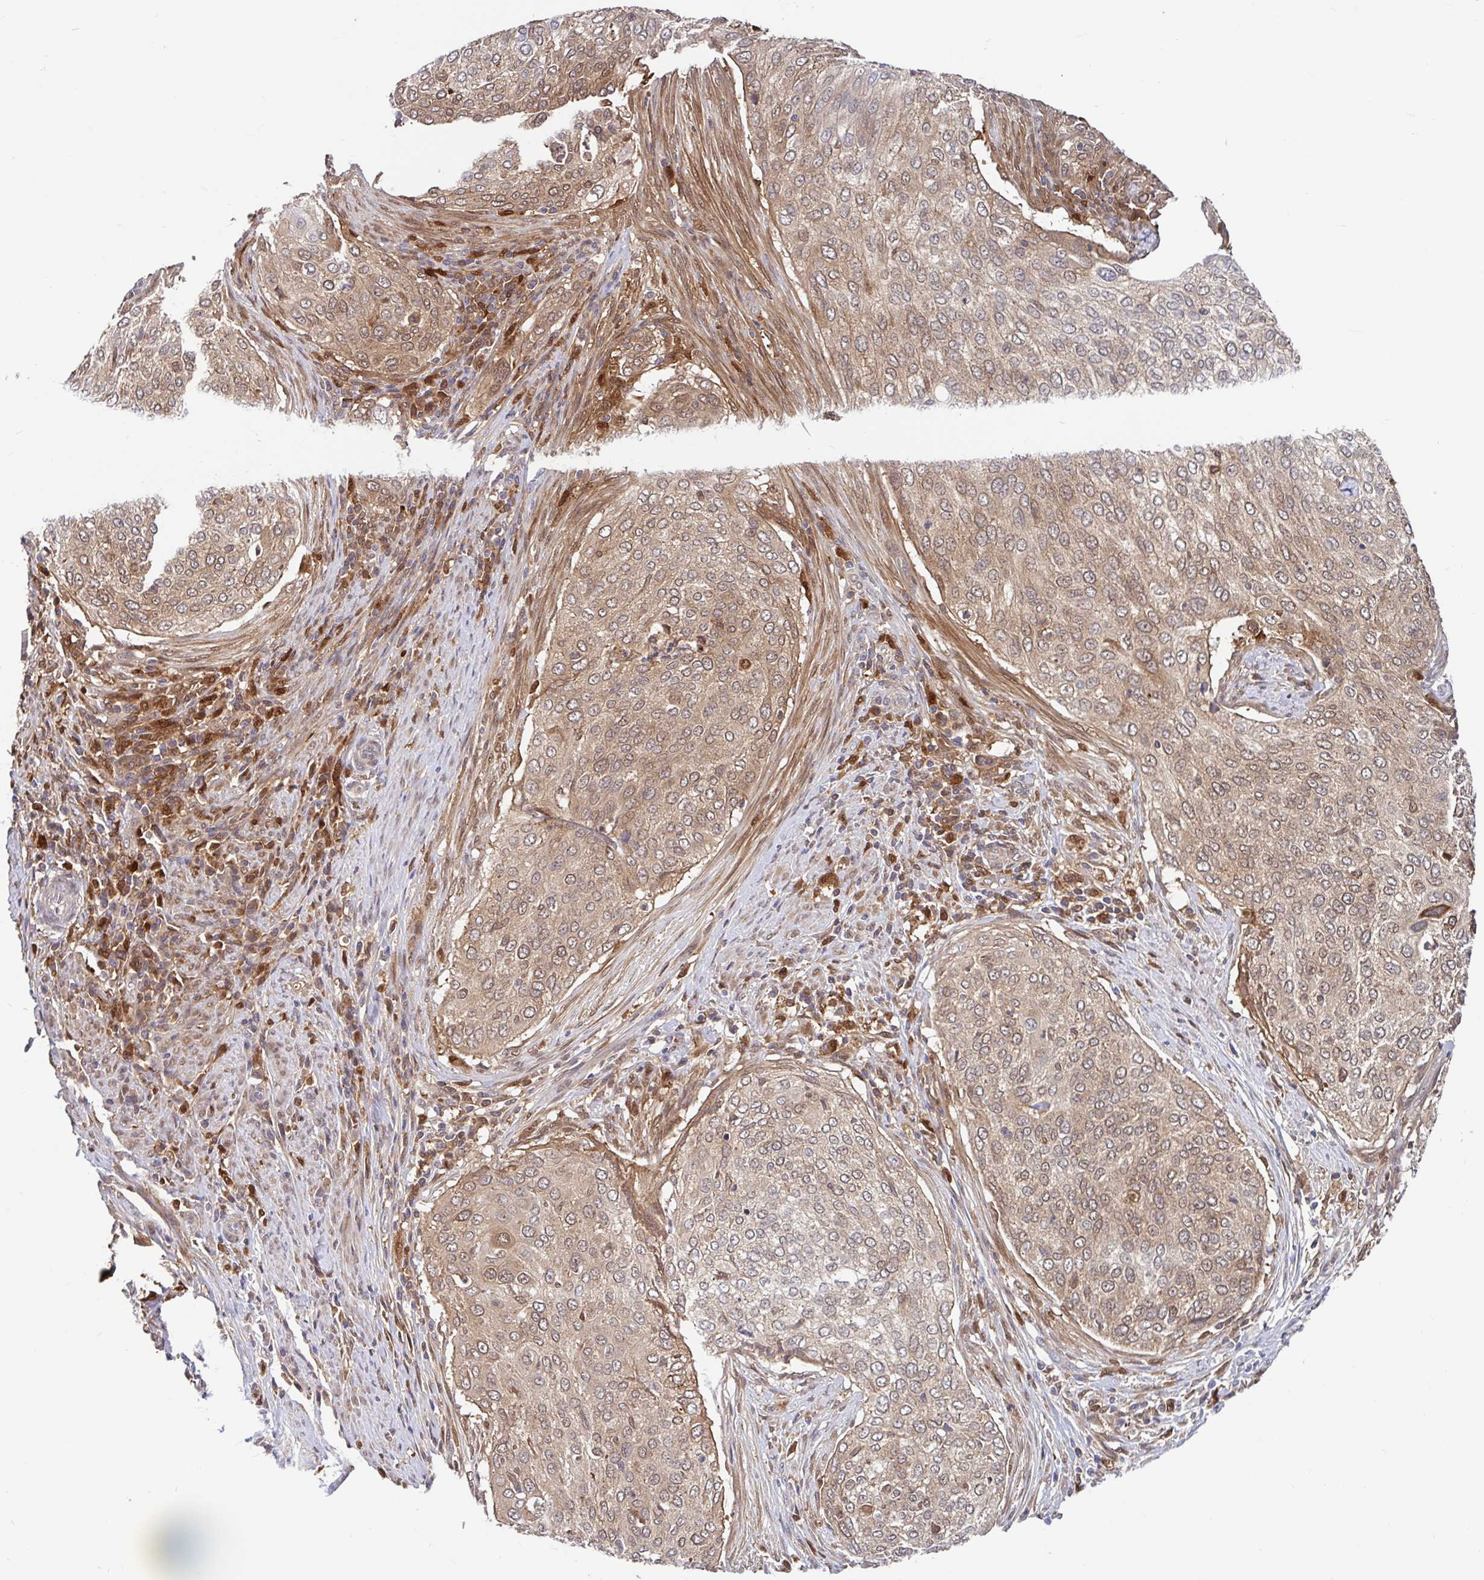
{"staining": {"intensity": "moderate", "quantity": ">75%", "location": "cytoplasmic/membranous,nuclear"}, "tissue": "cervical cancer", "cell_type": "Tumor cells", "image_type": "cancer", "snomed": [{"axis": "morphology", "description": "Squamous cell carcinoma, NOS"}, {"axis": "topography", "description": "Cervix"}], "caption": "Approximately >75% of tumor cells in cervical cancer show moderate cytoplasmic/membranous and nuclear protein staining as visualized by brown immunohistochemical staining.", "gene": "BLVRA", "patient": {"sex": "female", "age": 38}}